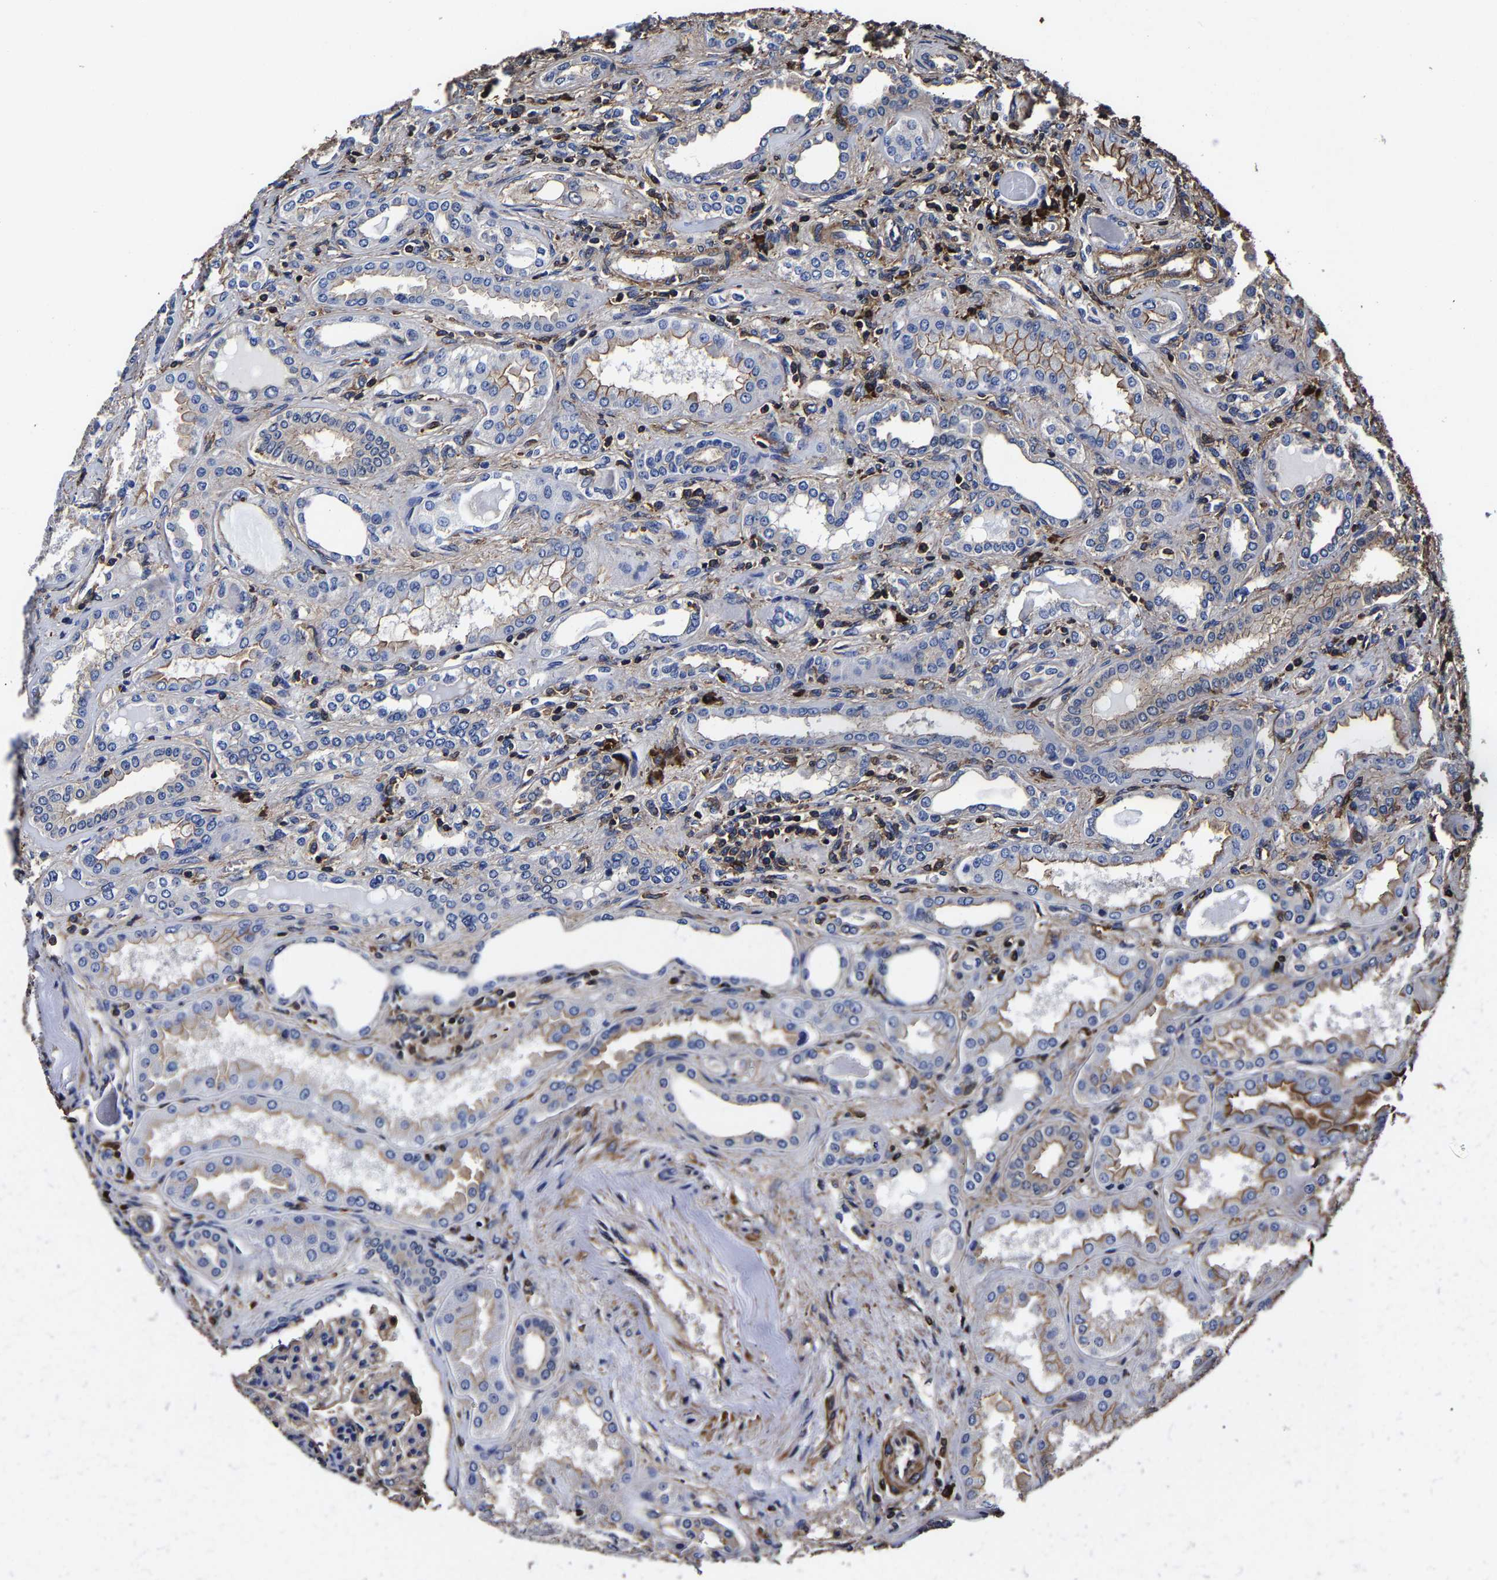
{"staining": {"intensity": "weak", "quantity": "25%-75%", "location": "cytoplasmic/membranous"}, "tissue": "kidney", "cell_type": "Cells in glomeruli", "image_type": "normal", "snomed": [{"axis": "morphology", "description": "Normal tissue, NOS"}, {"axis": "topography", "description": "Kidney"}], "caption": "Protein staining by immunohistochemistry reveals weak cytoplasmic/membranous positivity in about 25%-75% of cells in glomeruli in normal kidney. (DAB (3,3'-diaminobenzidine) IHC with brightfield microscopy, high magnification).", "gene": "SSH3", "patient": {"sex": "female", "age": 56}}